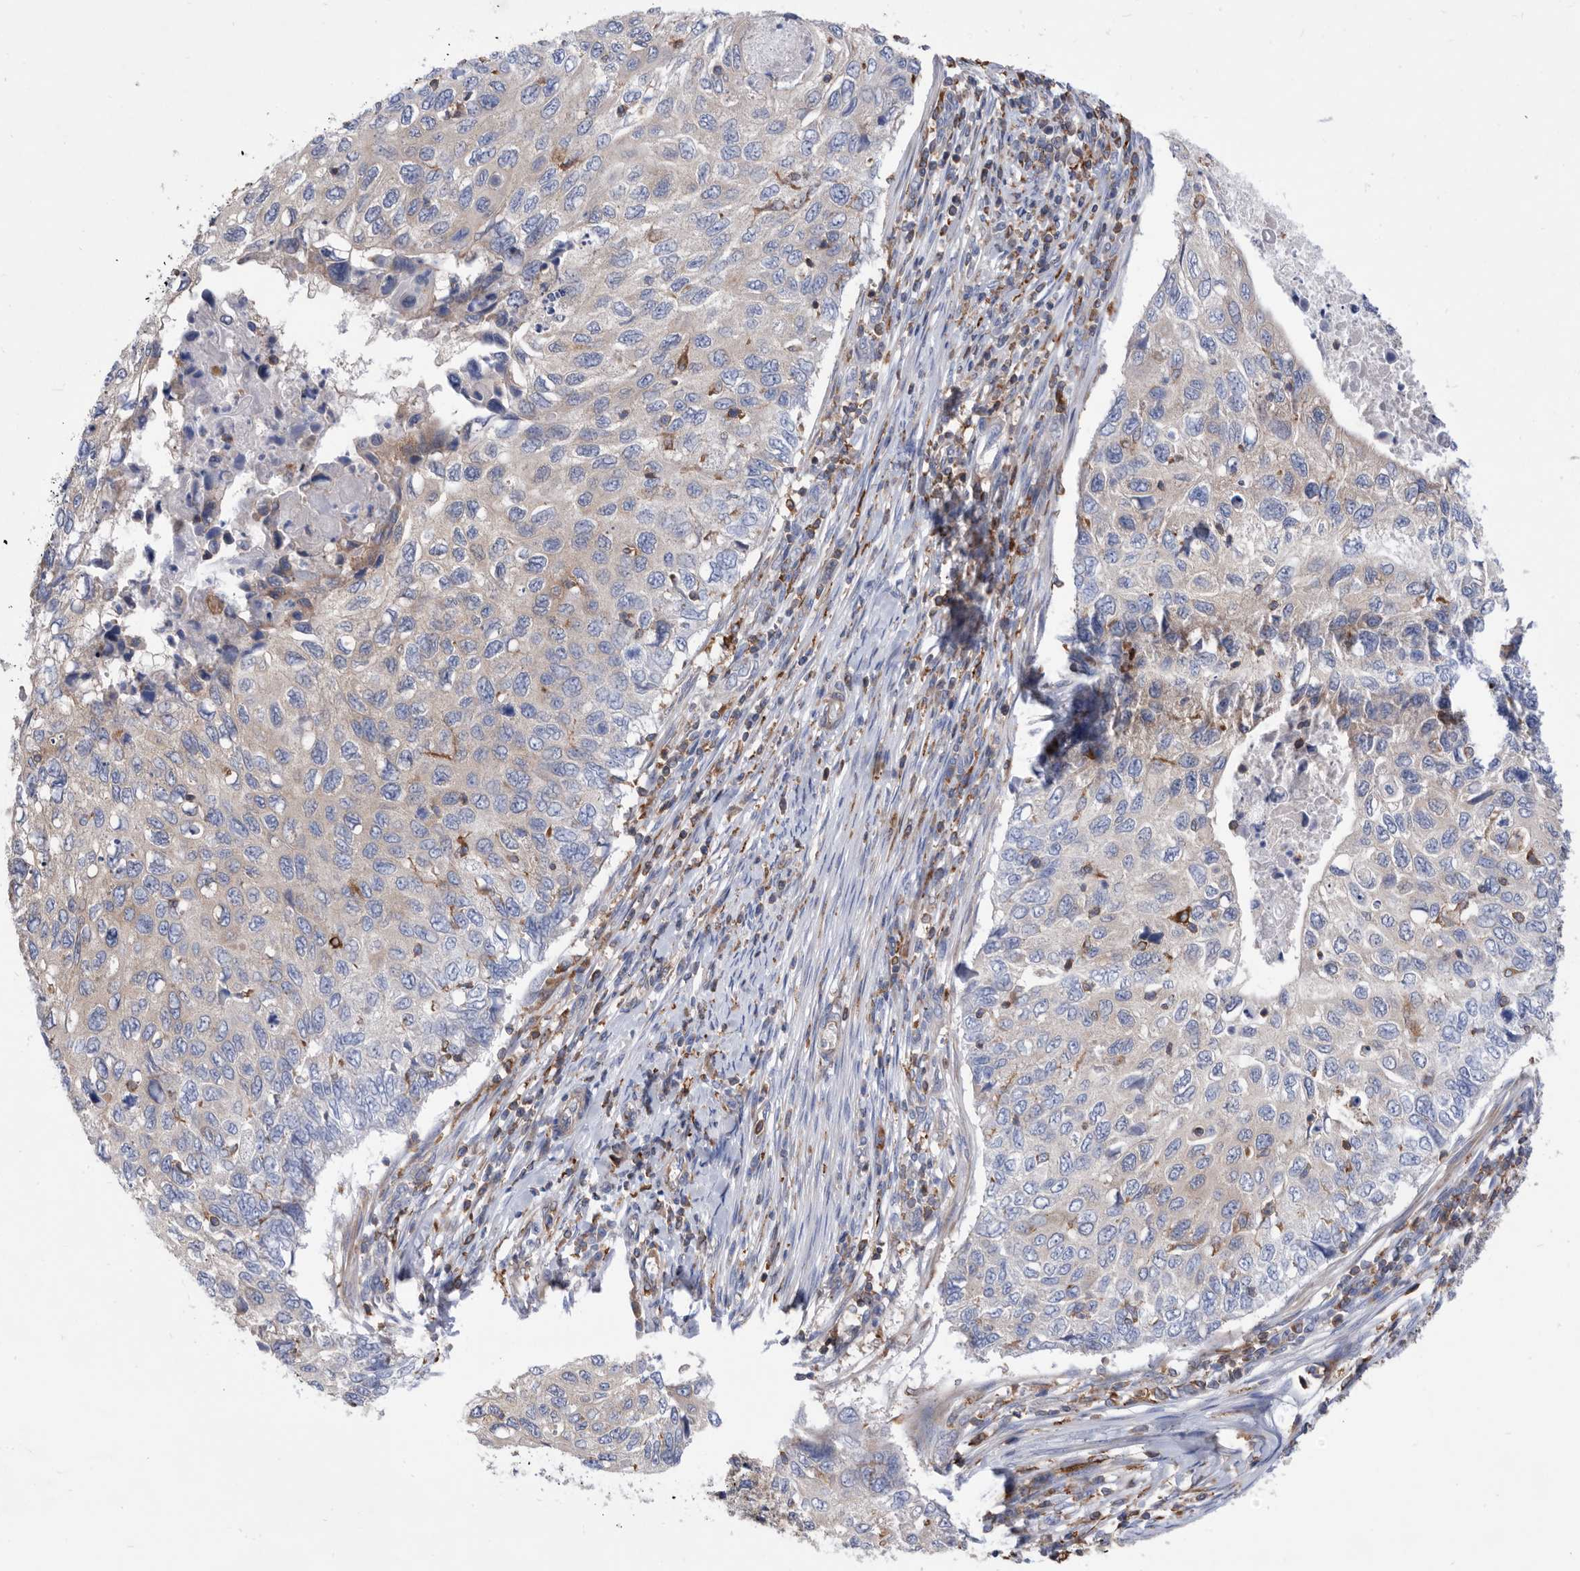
{"staining": {"intensity": "negative", "quantity": "none", "location": "none"}, "tissue": "cervical cancer", "cell_type": "Tumor cells", "image_type": "cancer", "snomed": [{"axis": "morphology", "description": "Squamous cell carcinoma, NOS"}, {"axis": "topography", "description": "Cervix"}], "caption": "Tumor cells are negative for brown protein staining in cervical squamous cell carcinoma.", "gene": "SMG7", "patient": {"sex": "female", "age": 70}}